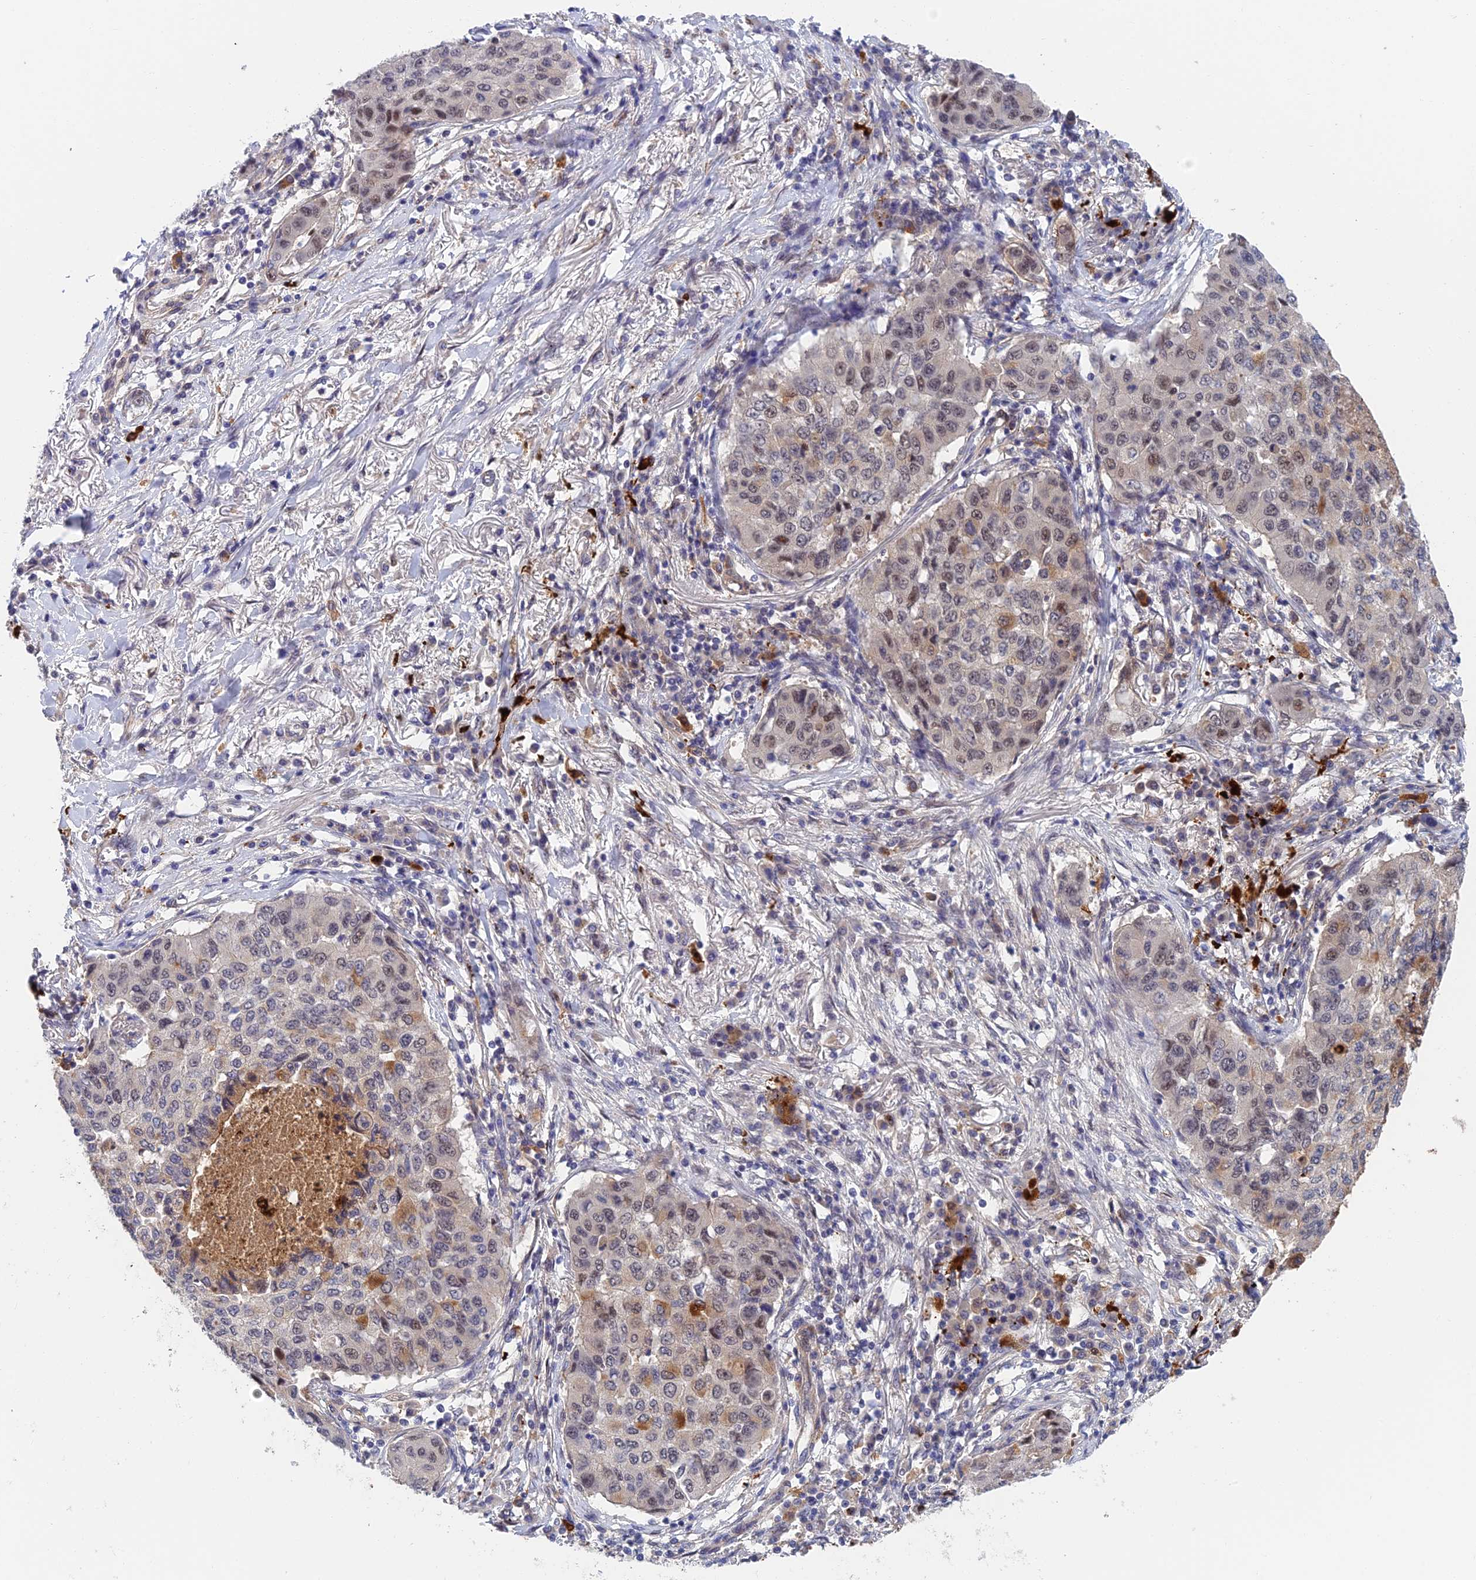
{"staining": {"intensity": "weak", "quantity": "<25%", "location": "nuclear"}, "tissue": "lung cancer", "cell_type": "Tumor cells", "image_type": "cancer", "snomed": [{"axis": "morphology", "description": "Squamous cell carcinoma, NOS"}, {"axis": "topography", "description": "Lung"}], "caption": "Immunohistochemistry photomicrograph of lung squamous cell carcinoma stained for a protein (brown), which reveals no expression in tumor cells.", "gene": "NSMCE1", "patient": {"sex": "male", "age": 74}}